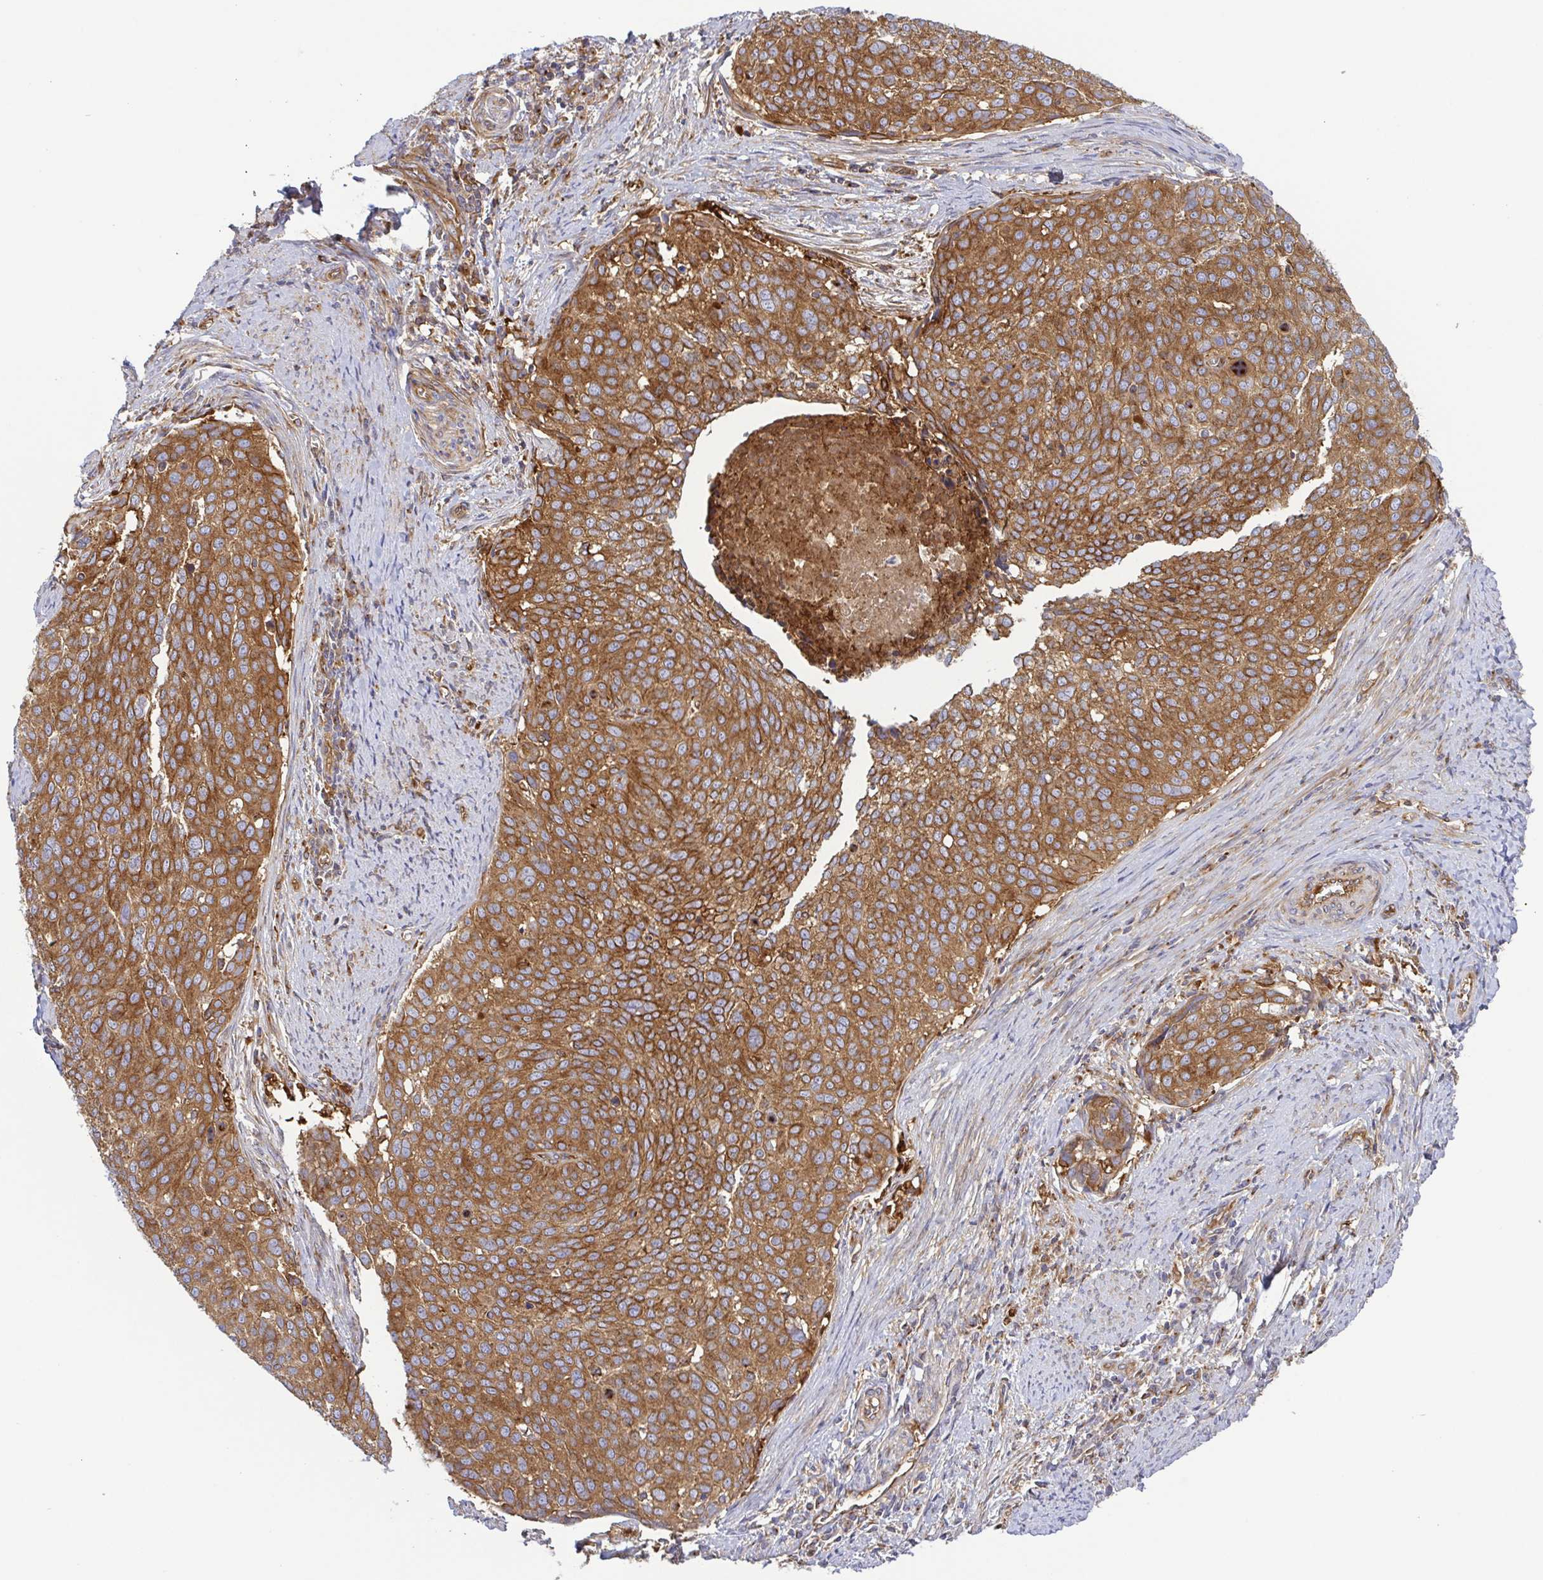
{"staining": {"intensity": "moderate", "quantity": ">75%", "location": "cytoplasmic/membranous"}, "tissue": "cervical cancer", "cell_type": "Tumor cells", "image_type": "cancer", "snomed": [{"axis": "morphology", "description": "Squamous cell carcinoma, NOS"}, {"axis": "topography", "description": "Cervix"}], "caption": "This is a micrograph of IHC staining of cervical cancer (squamous cell carcinoma), which shows moderate expression in the cytoplasmic/membranous of tumor cells.", "gene": "KIF5B", "patient": {"sex": "female", "age": 39}}